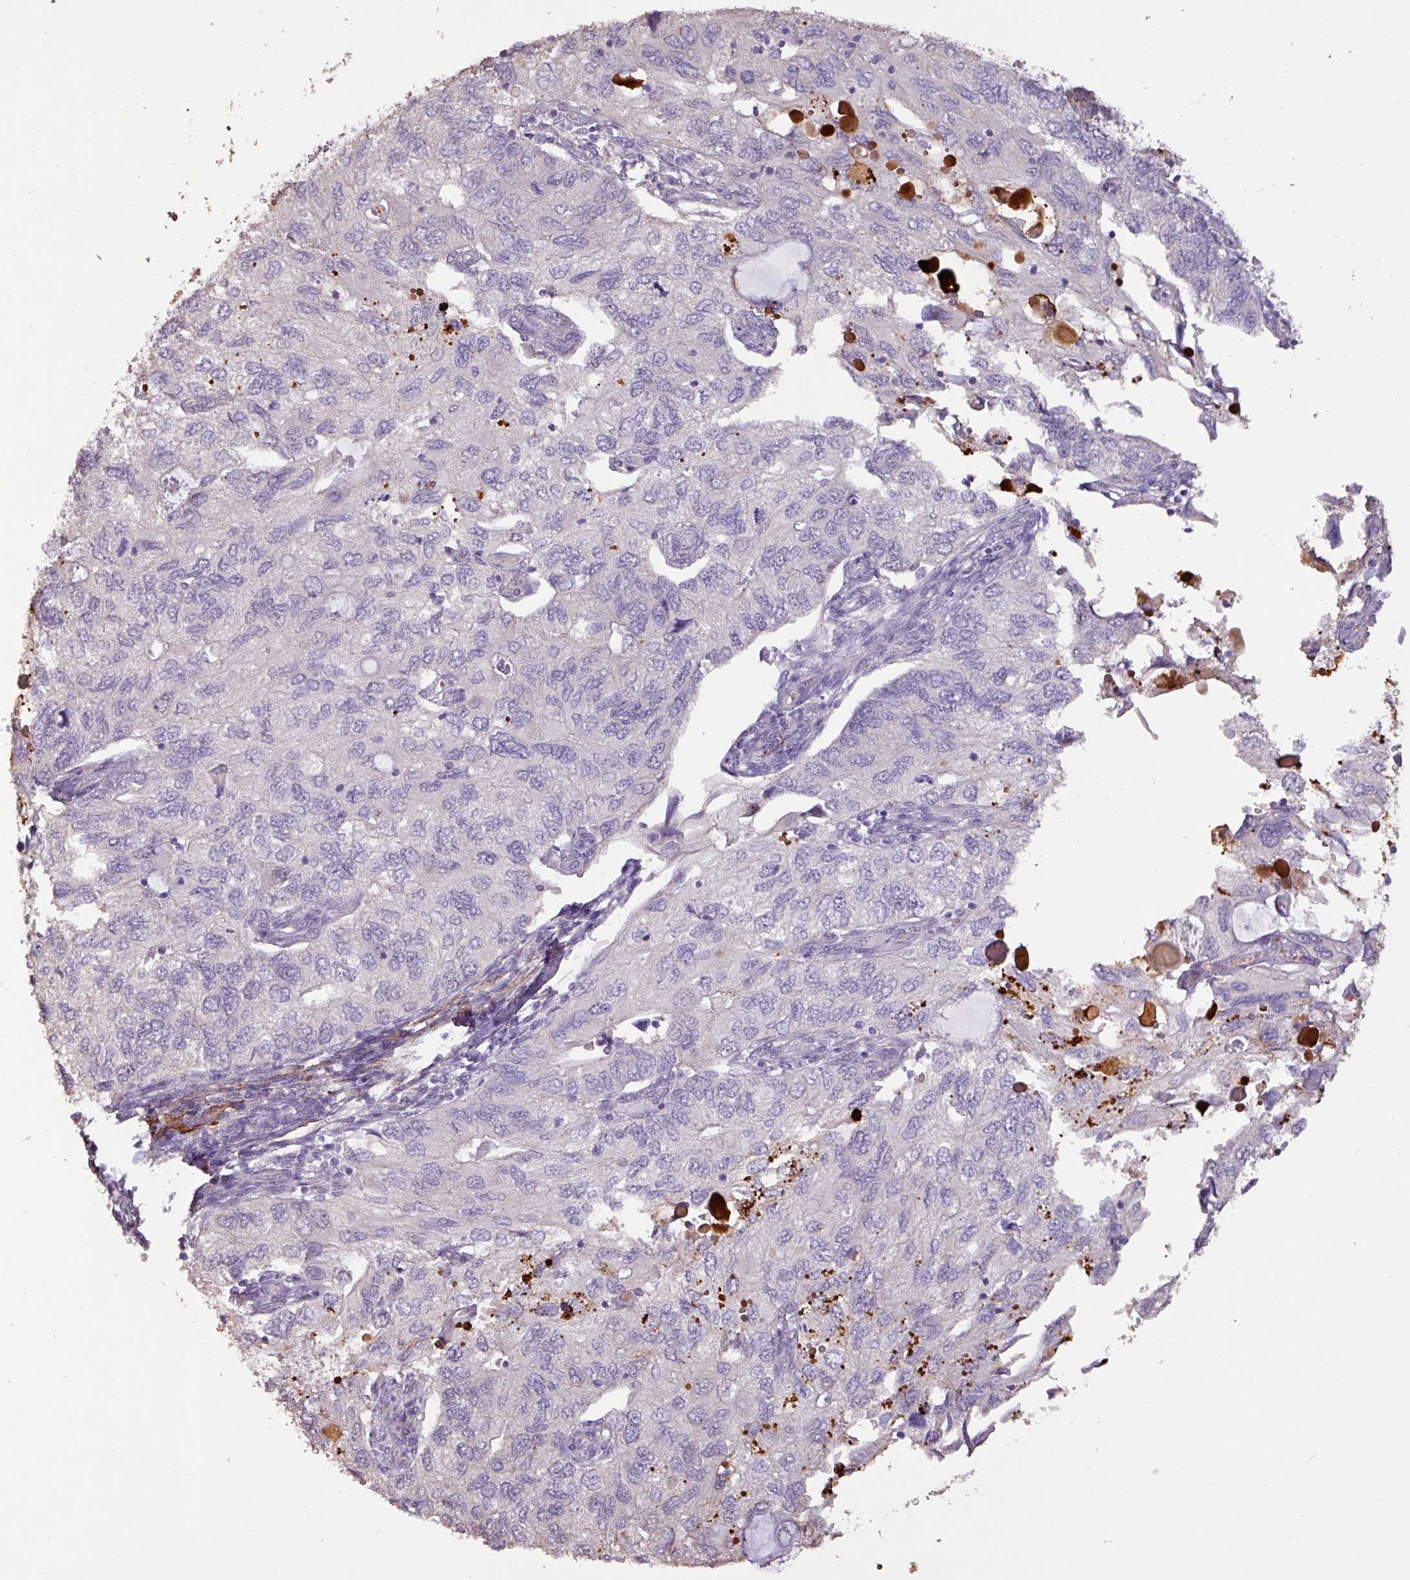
{"staining": {"intensity": "negative", "quantity": "none", "location": "none"}, "tissue": "endometrial cancer", "cell_type": "Tumor cells", "image_type": "cancer", "snomed": [{"axis": "morphology", "description": "Carcinoma, NOS"}, {"axis": "topography", "description": "Uterus"}], "caption": "This is an immunohistochemistry (IHC) histopathology image of carcinoma (endometrial). There is no positivity in tumor cells.", "gene": "L3MBTL3", "patient": {"sex": "female", "age": 76}}